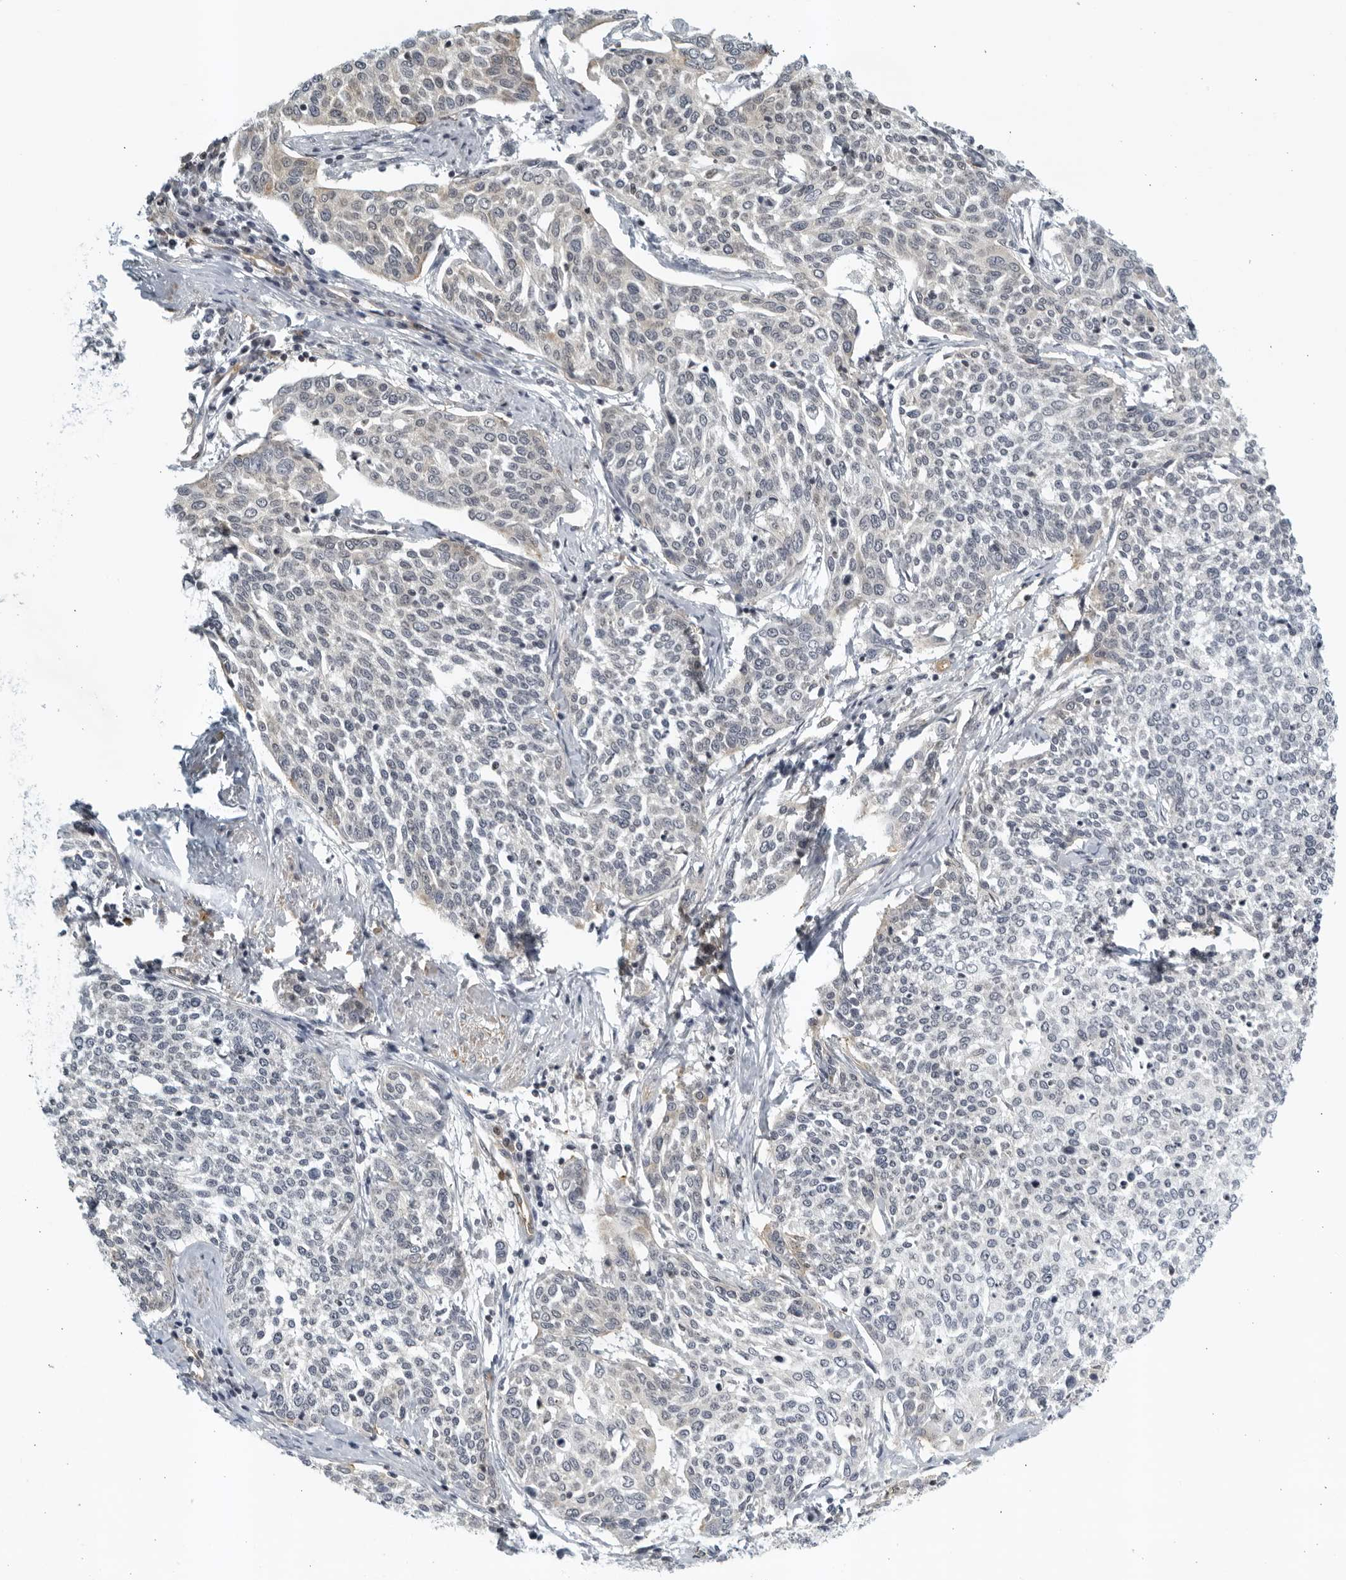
{"staining": {"intensity": "negative", "quantity": "none", "location": "none"}, "tissue": "cervical cancer", "cell_type": "Tumor cells", "image_type": "cancer", "snomed": [{"axis": "morphology", "description": "Squamous cell carcinoma, NOS"}, {"axis": "topography", "description": "Cervix"}], "caption": "Immunohistochemistry (IHC) photomicrograph of cervical cancer (squamous cell carcinoma) stained for a protein (brown), which displays no expression in tumor cells. The staining was performed using DAB to visualize the protein expression in brown, while the nuclei were stained in blue with hematoxylin (Magnification: 20x).", "gene": "SERTAD4", "patient": {"sex": "female", "age": 34}}